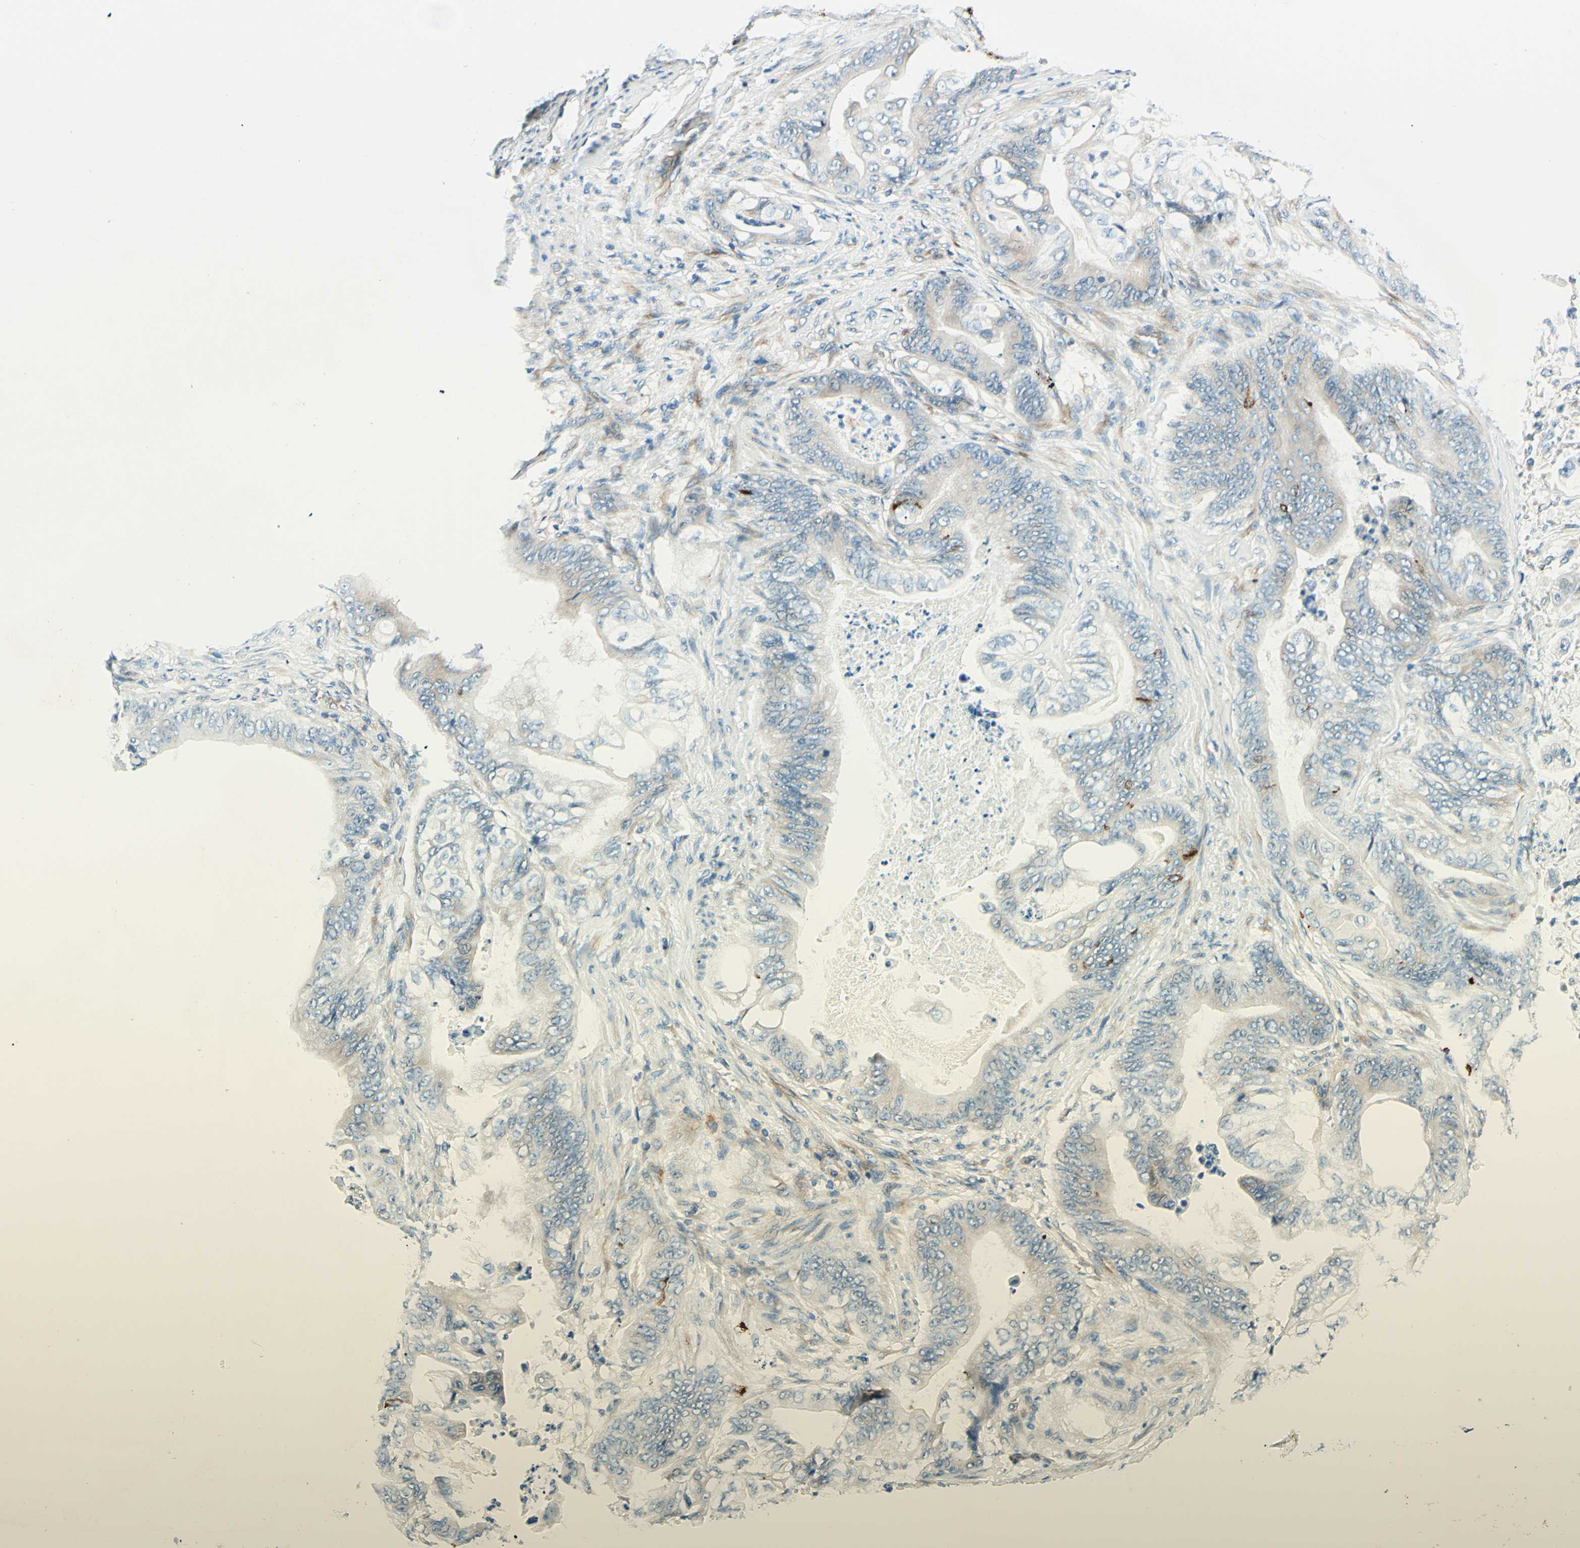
{"staining": {"intensity": "weak", "quantity": "<25%", "location": "cytoplasmic/membranous"}, "tissue": "stomach cancer", "cell_type": "Tumor cells", "image_type": "cancer", "snomed": [{"axis": "morphology", "description": "Adenocarcinoma, NOS"}, {"axis": "topography", "description": "Stomach"}], "caption": "DAB immunohistochemical staining of adenocarcinoma (stomach) displays no significant expression in tumor cells. (DAB (3,3'-diaminobenzidine) IHC with hematoxylin counter stain).", "gene": "TAOK2", "patient": {"sex": "female", "age": 73}}